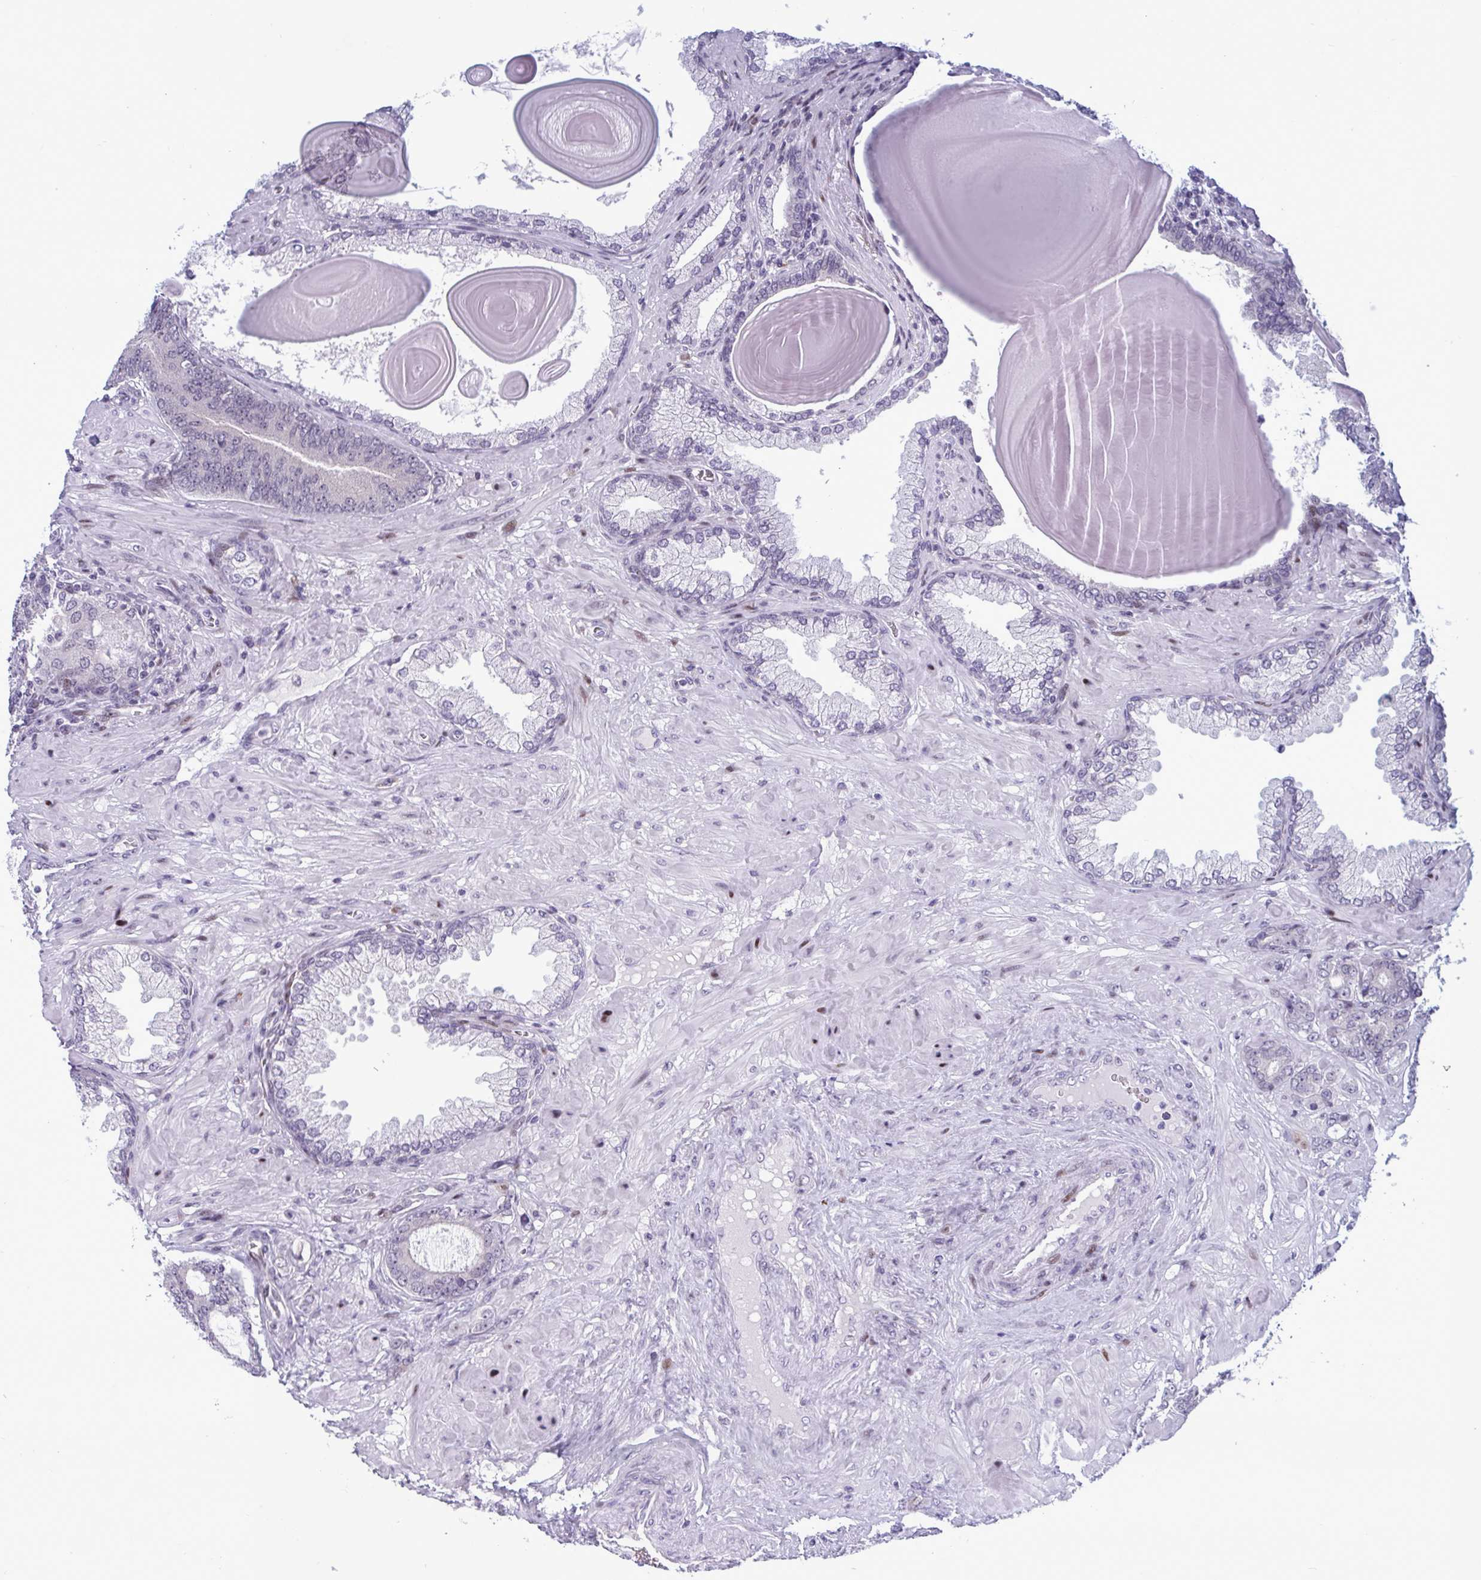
{"staining": {"intensity": "negative", "quantity": "none", "location": "none"}, "tissue": "prostate cancer", "cell_type": "Tumor cells", "image_type": "cancer", "snomed": [{"axis": "morphology", "description": "Adenocarcinoma, High grade"}, {"axis": "topography", "description": "Prostate"}], "caption": "Immunohistochemistry (IHC) micrograph of prostate cancer (adenocarcinoma (high-grade)) stained for a protein (brown), which shows no staining in tumor cells.", "gene": "TAB1", "patient": {"sex": "male", "age": 62}}